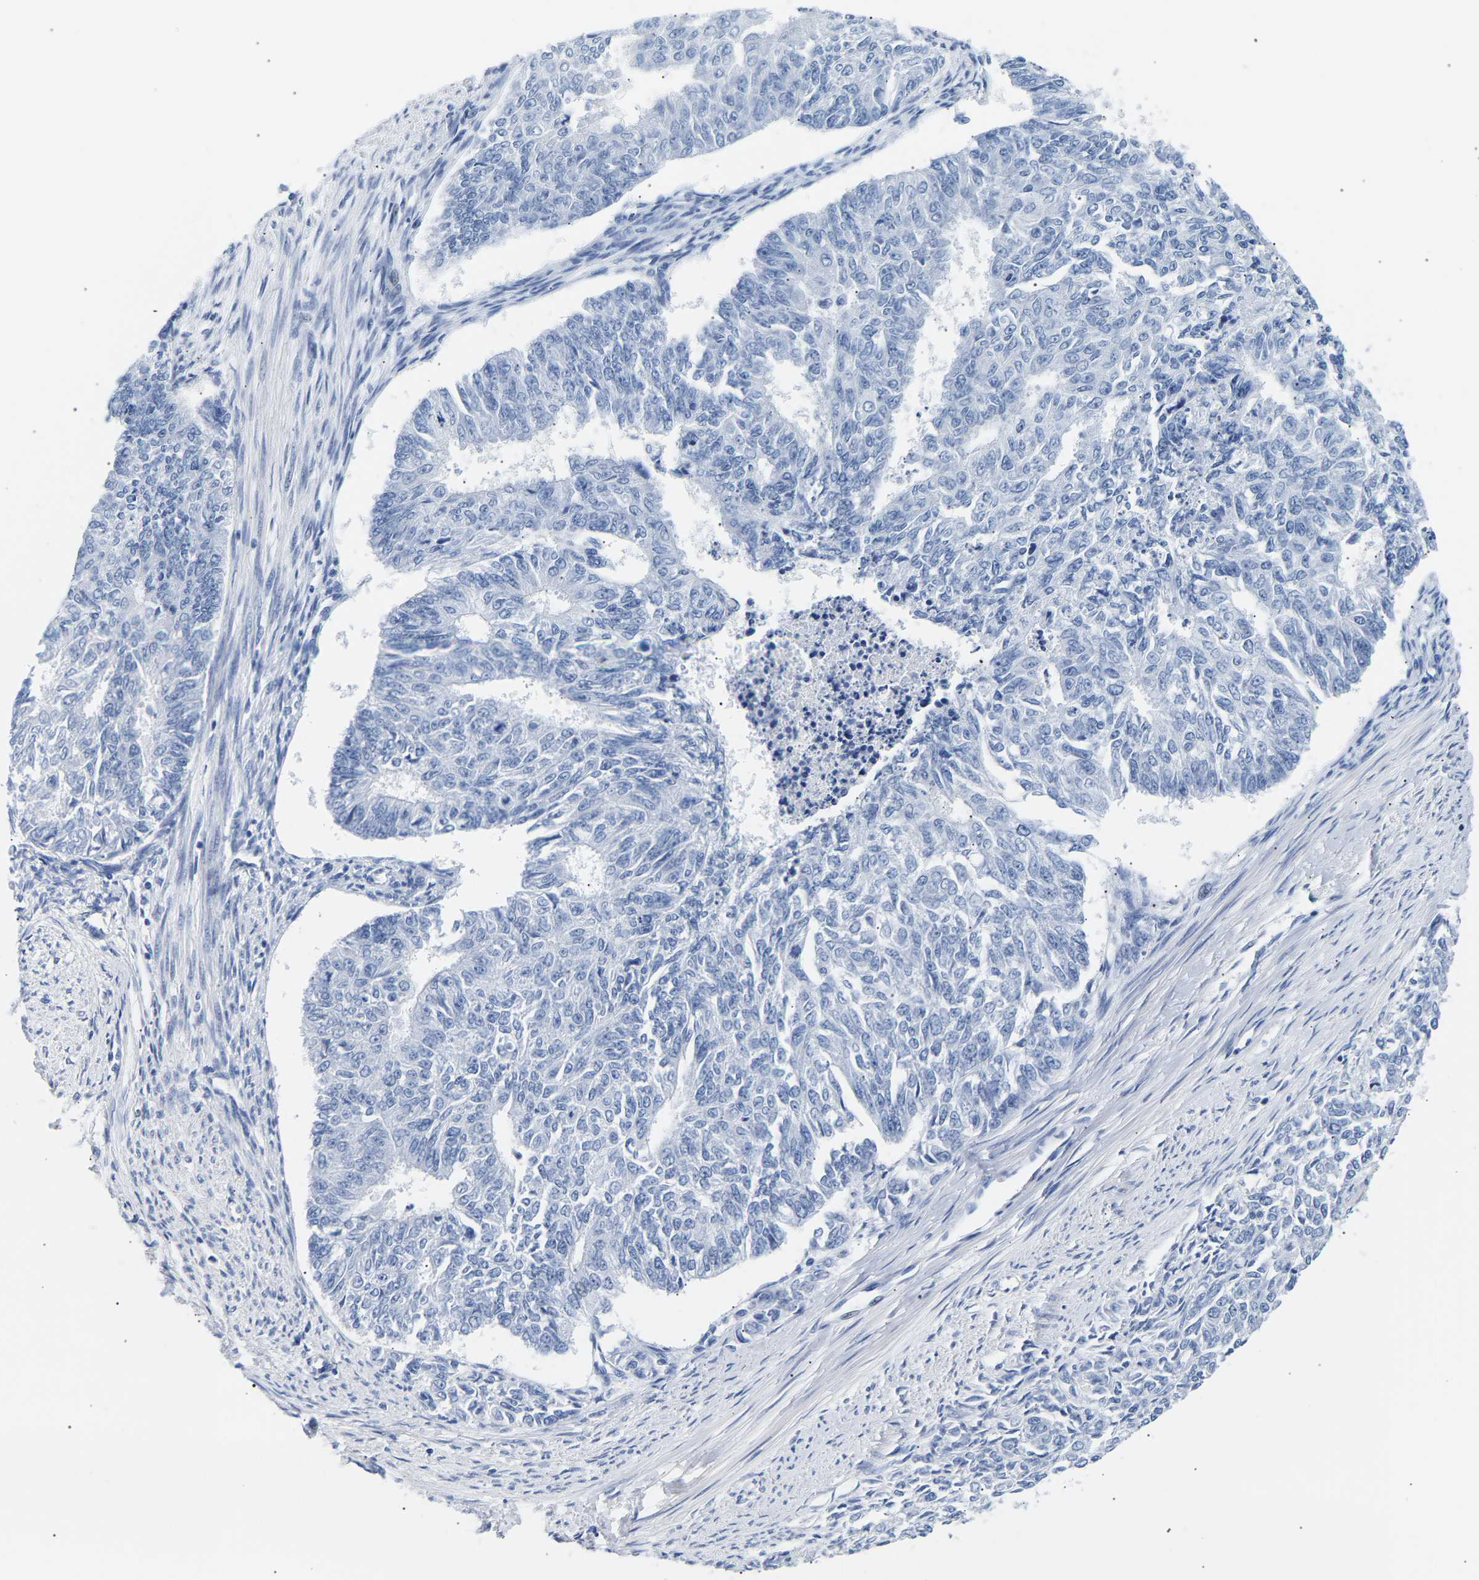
{"staining": {"intensity": "negative", "quantity": "none", "location": "none"}, "tissue": "endometrial cancer", "cell_type": "Tumor cells", "image_type": "cancer", "snomed": [{"axis": "morphology", "description": "Adenocarcinoma, NOS"}, {"axis": "topography", "description": "Endometrium"}], "caption": "Human adenocarcinoma (endometrial) stained for a protein using immunohistochemistry demonstrates no positivity in tumor cells.", "gene": "SPINK2", "patient": {"sex": "female", "age": 32}}